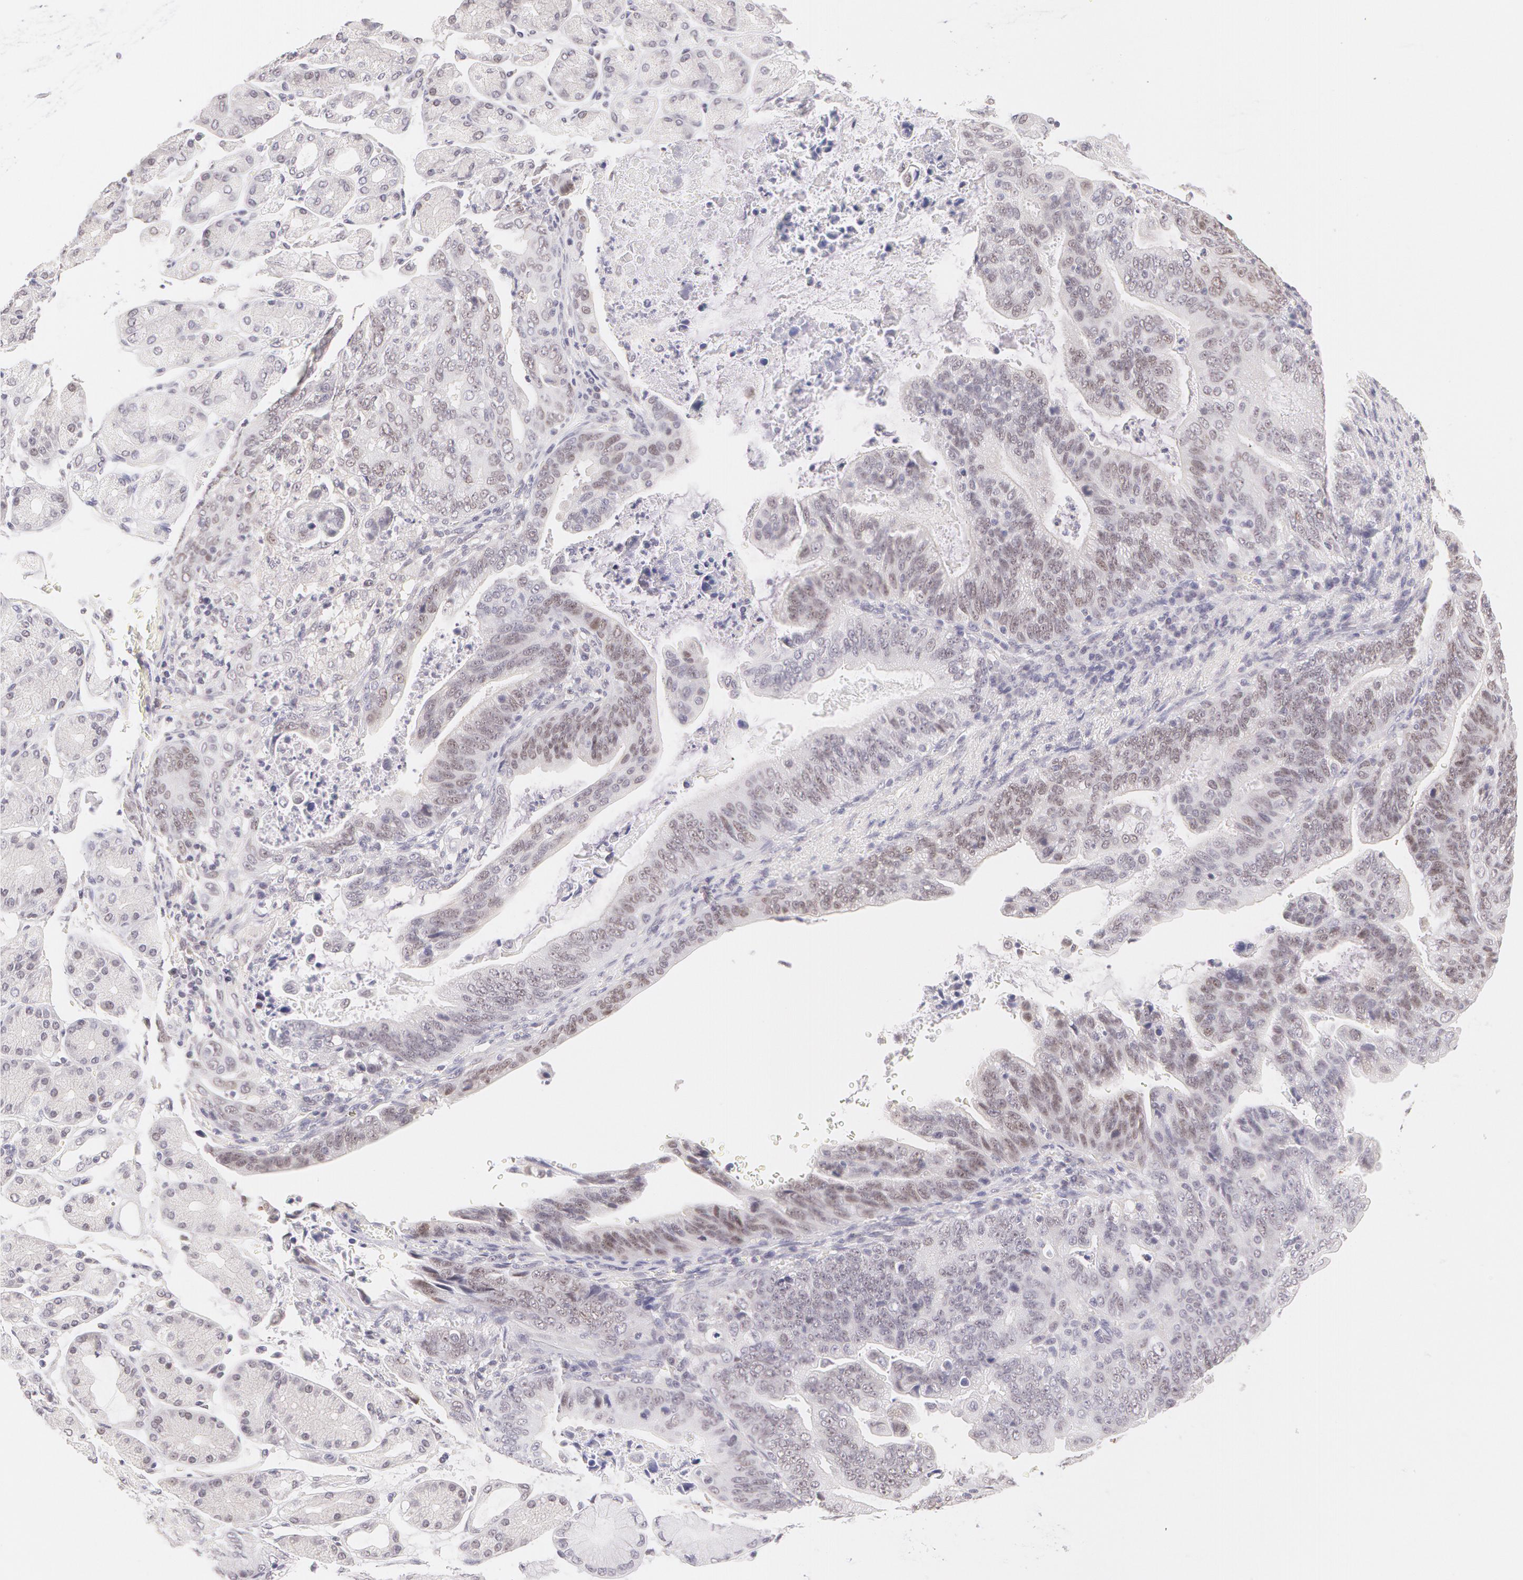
{"staining": {"intensity": "negative", "quantity": "none", "location": "none"}, "tissue": "stomach cancer", "cell_type": "Tumor cells", "image_type": "cancer", "snomed": [{"axis": "morphology", "description": "Adenocarcinoma, NOS"}, {"axis": "topography", "description": "Stomach, upper"}], "caption": "This is an immunohistochemistry micrograph of human stomach adenocarcinoma. There is no staining in tumor cells.", "gene": "ZNF597", "patient": {"sex": "female", "age": 50}}